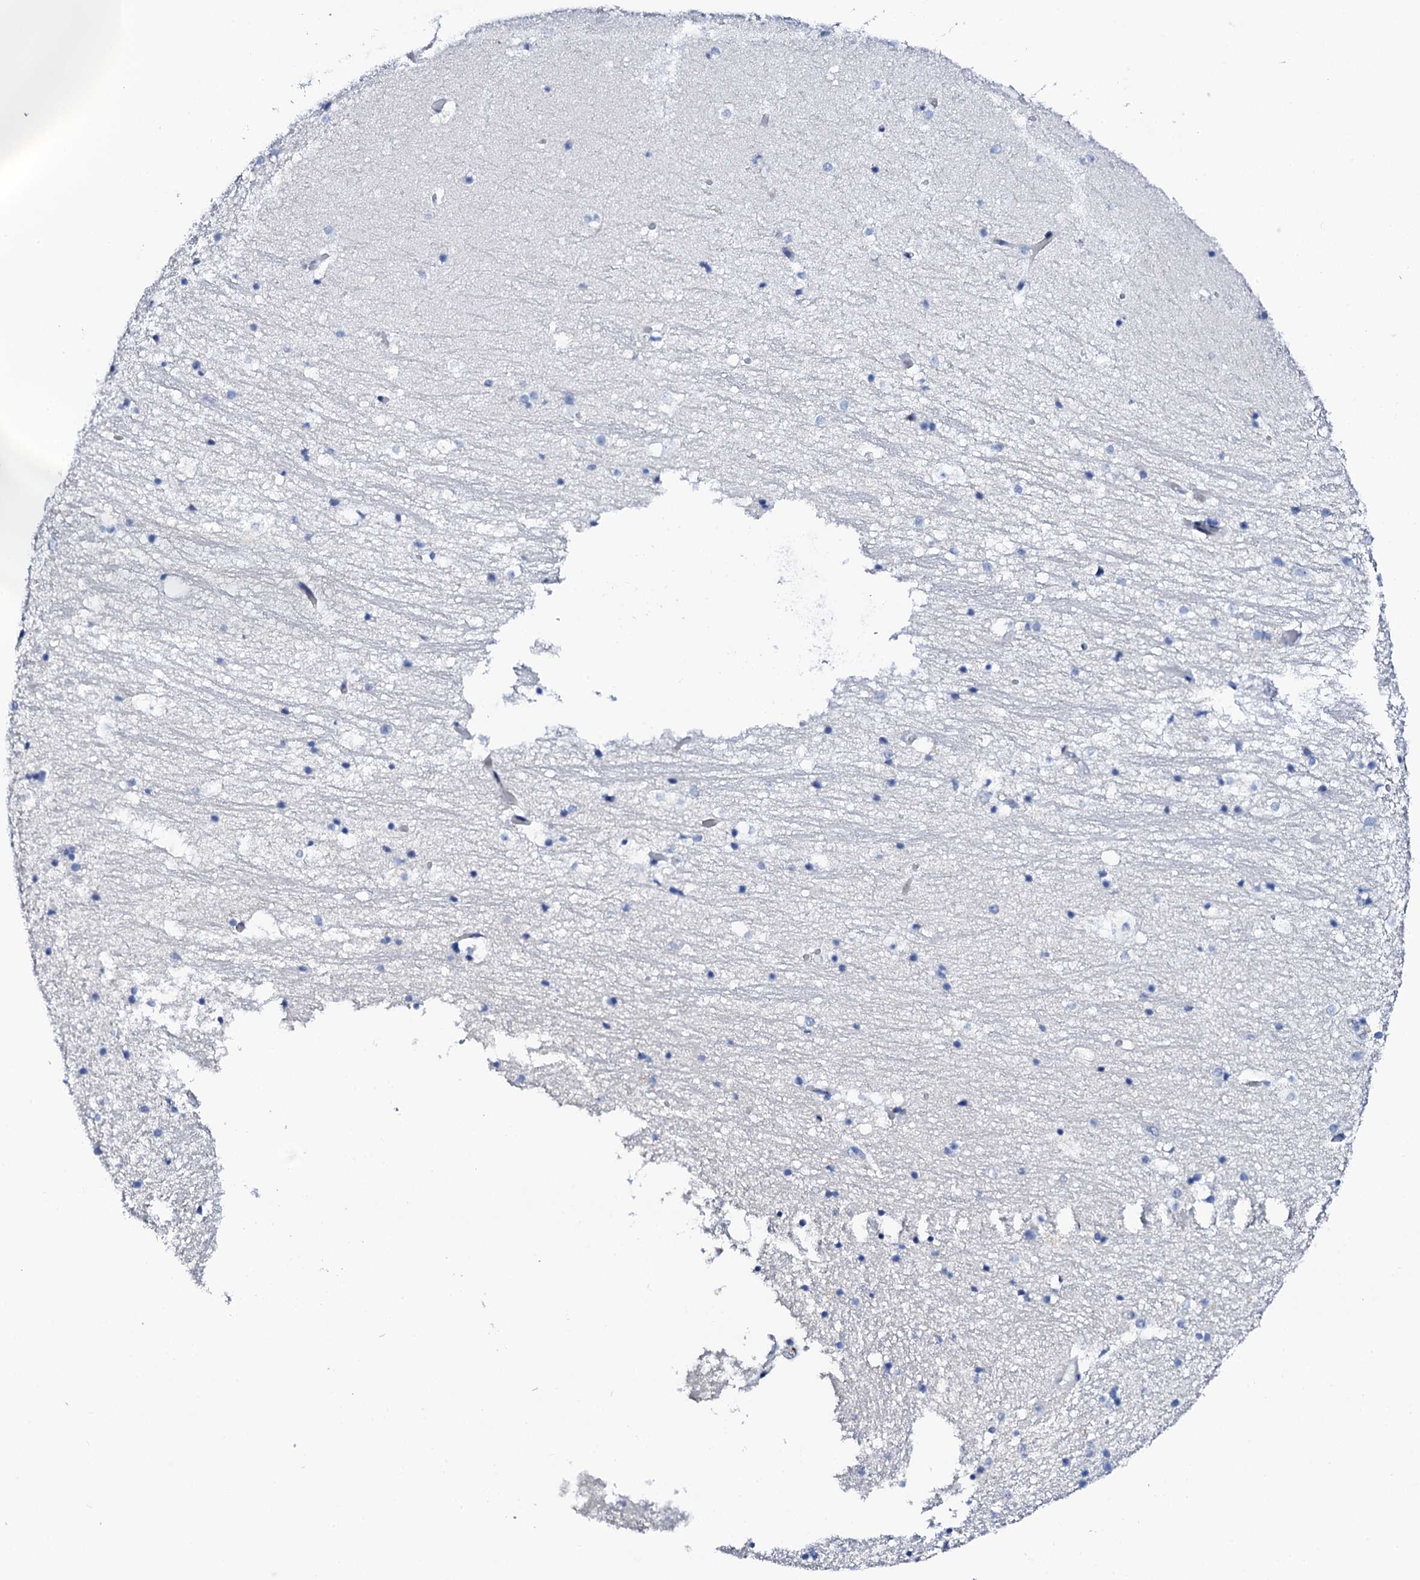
{"staining": {"intensity": "negative", "quantity": "none", "location": "none"}, "tissue": "hippocampus", "cell_type": "Glial cells", "image_type": "normal", "snomed": [{"axis": "morphology", "description": "Normal tissue, NOS"}, {"axis": "topography", "description": "Hippocampus"}], "caption": "An immunohistochemistry (IHC) photomicrograph of normal hippocampus is shown. There is no staining in glial cells of hippocampus.", "gene": "NUDT13", "patient": {"sex": "female", "age": 52}}